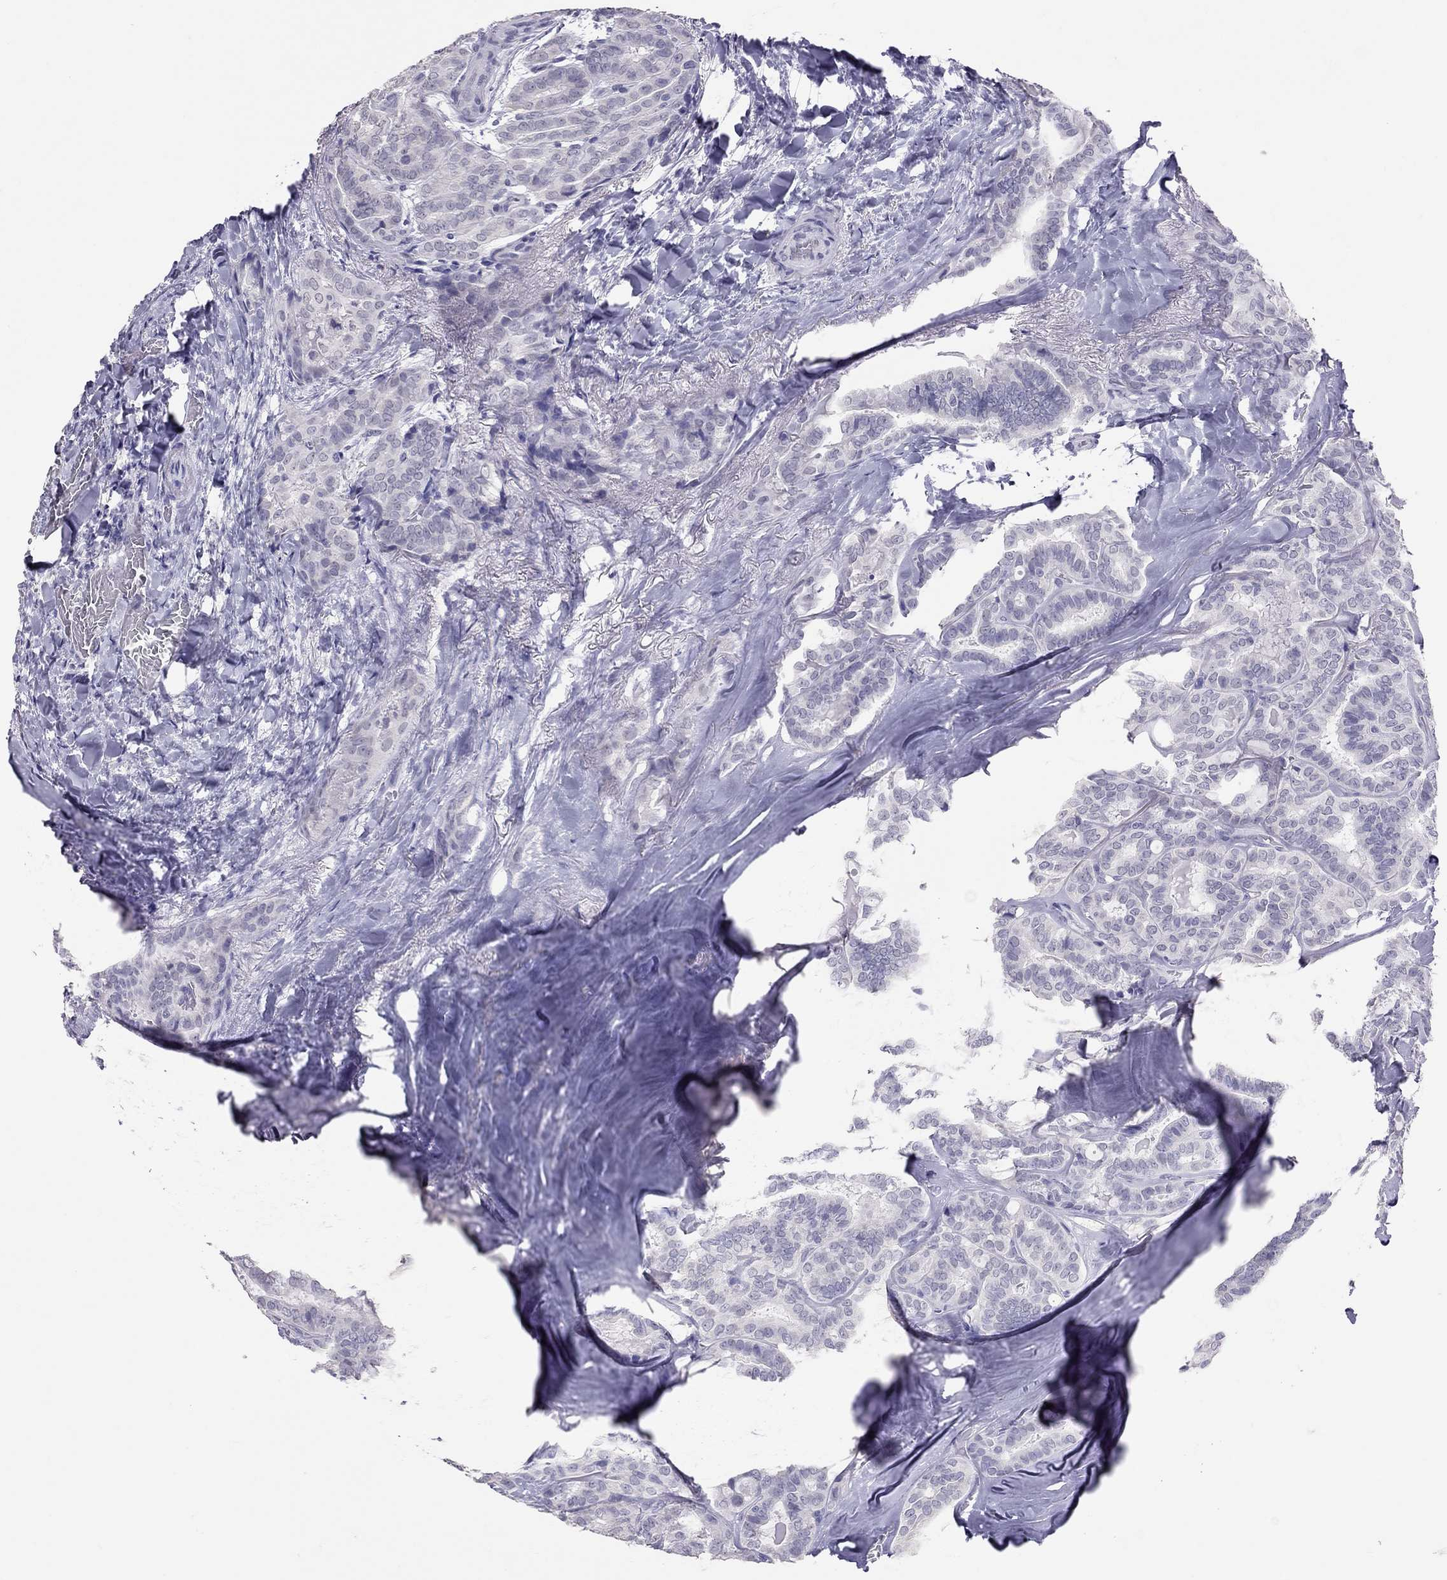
{"staining": {"intensity": "negative", "quantity": "none", "location": "none"}, "tissue": "thyroid cancer", "cell_type": "Tumor cells", "image_type": "cancer", "snomed": [{"axis": "morphology", "description": "Papillary adenocarcinoma, NOS"}, {"axis": "topography", "description": "Thyroid gland"}], "caption": "A photomicrograph of thyroid papillary adenocarcinoma stained for a protein reveals no brown staining in tumor cells.", "gene": "PSMB11", "patient": {"sex": "female", "age": 39}}